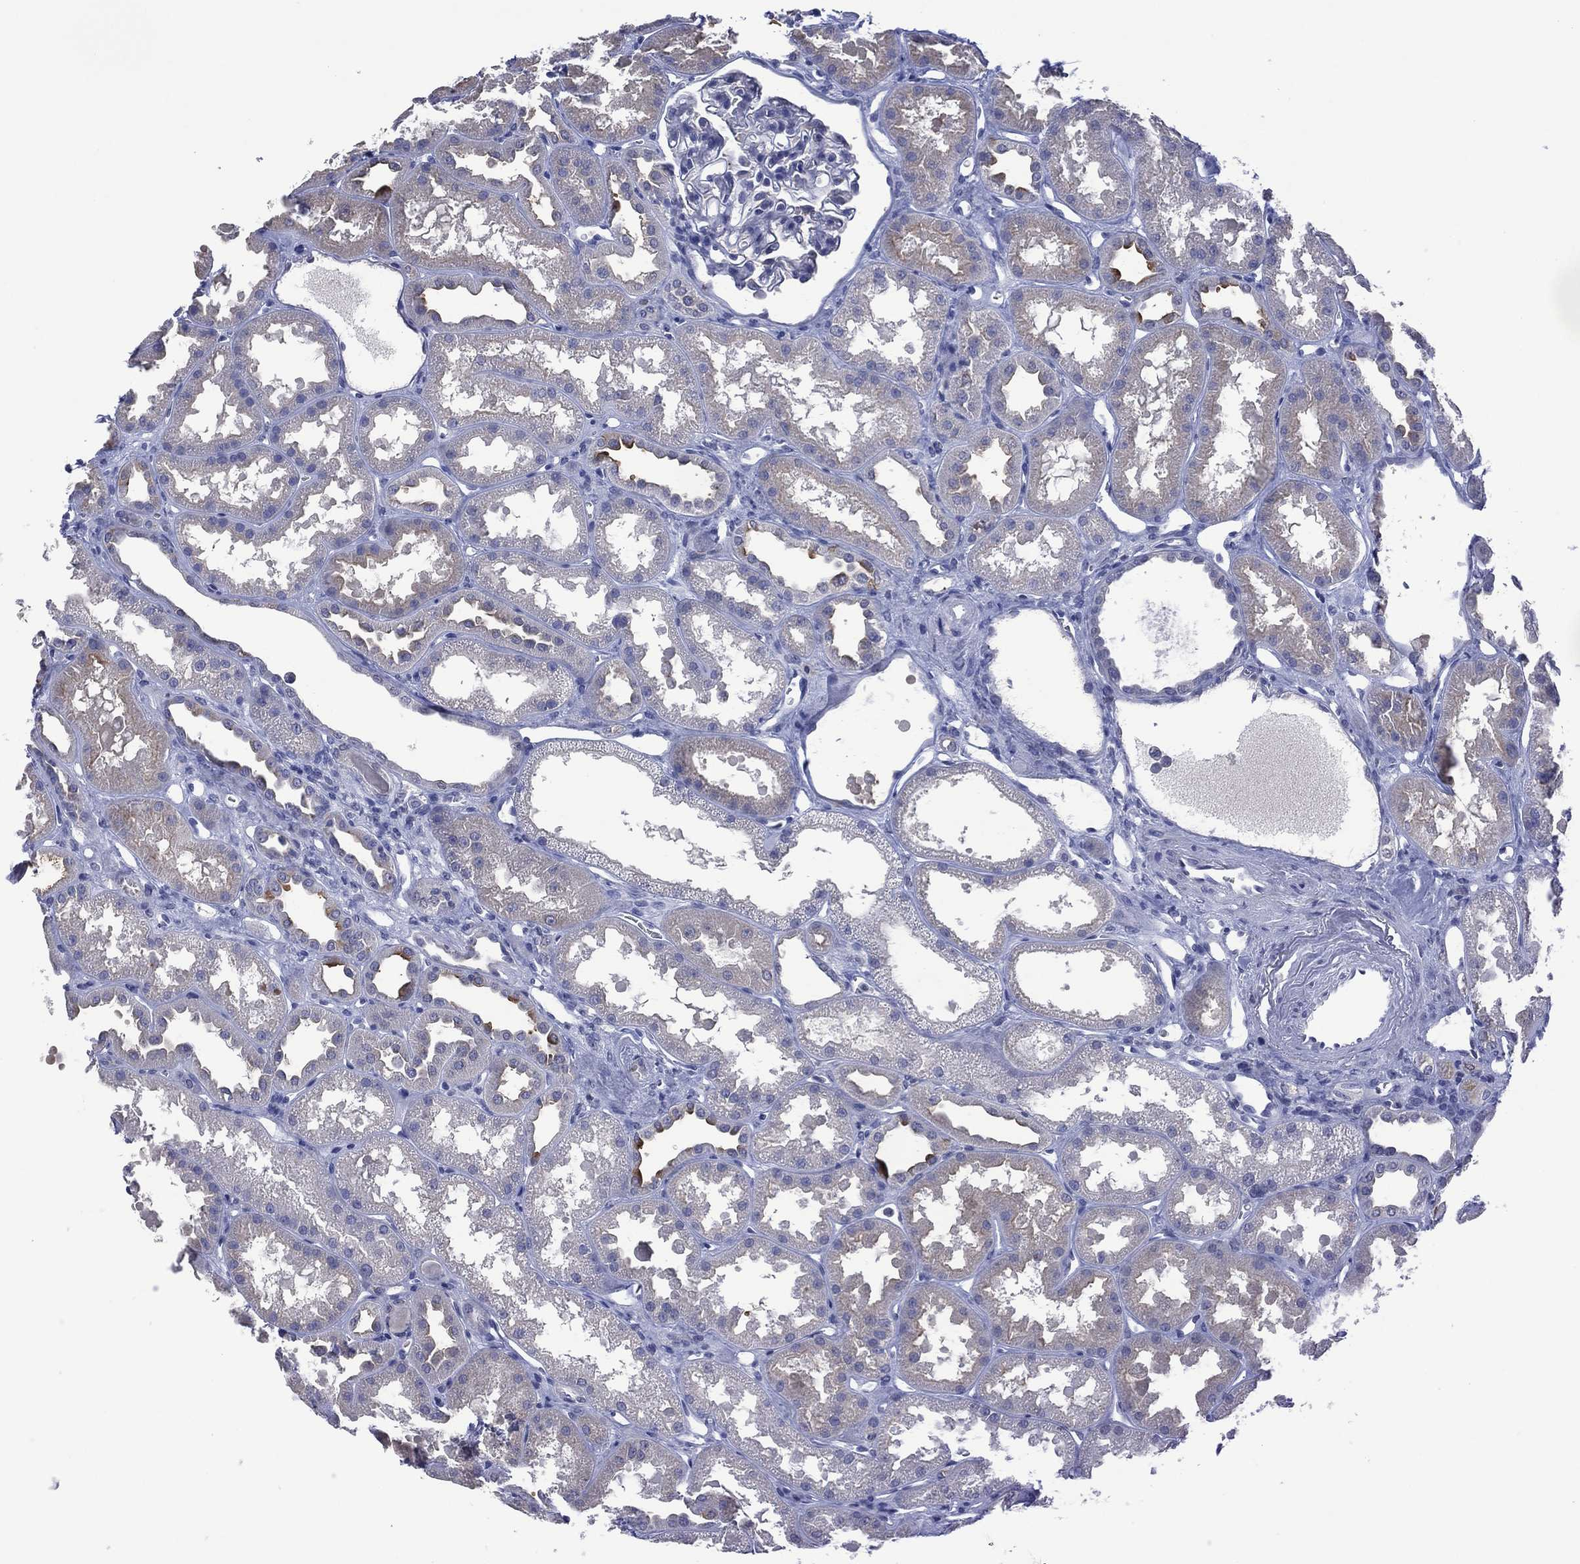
{"staining": {"intensity": "negative", "quantity": "none", "location": "none"}, "tissue": "kidney", "cell_type": "Cells in glomeruli", "image_type": "normal", "snomed": [{"axis": "morphology", "description": "Normal tissue, NOS"}, {"axis": "topography", "description": "Kidney"}], "caption": "DAB (3,3'-diaminobenzidine) immunohistochemical staining of unremarkable human kidney shows no significant positivity in cells in glomeruli.", "gene": "ASB10", "patient": {"sex": "male", "age": 61}}